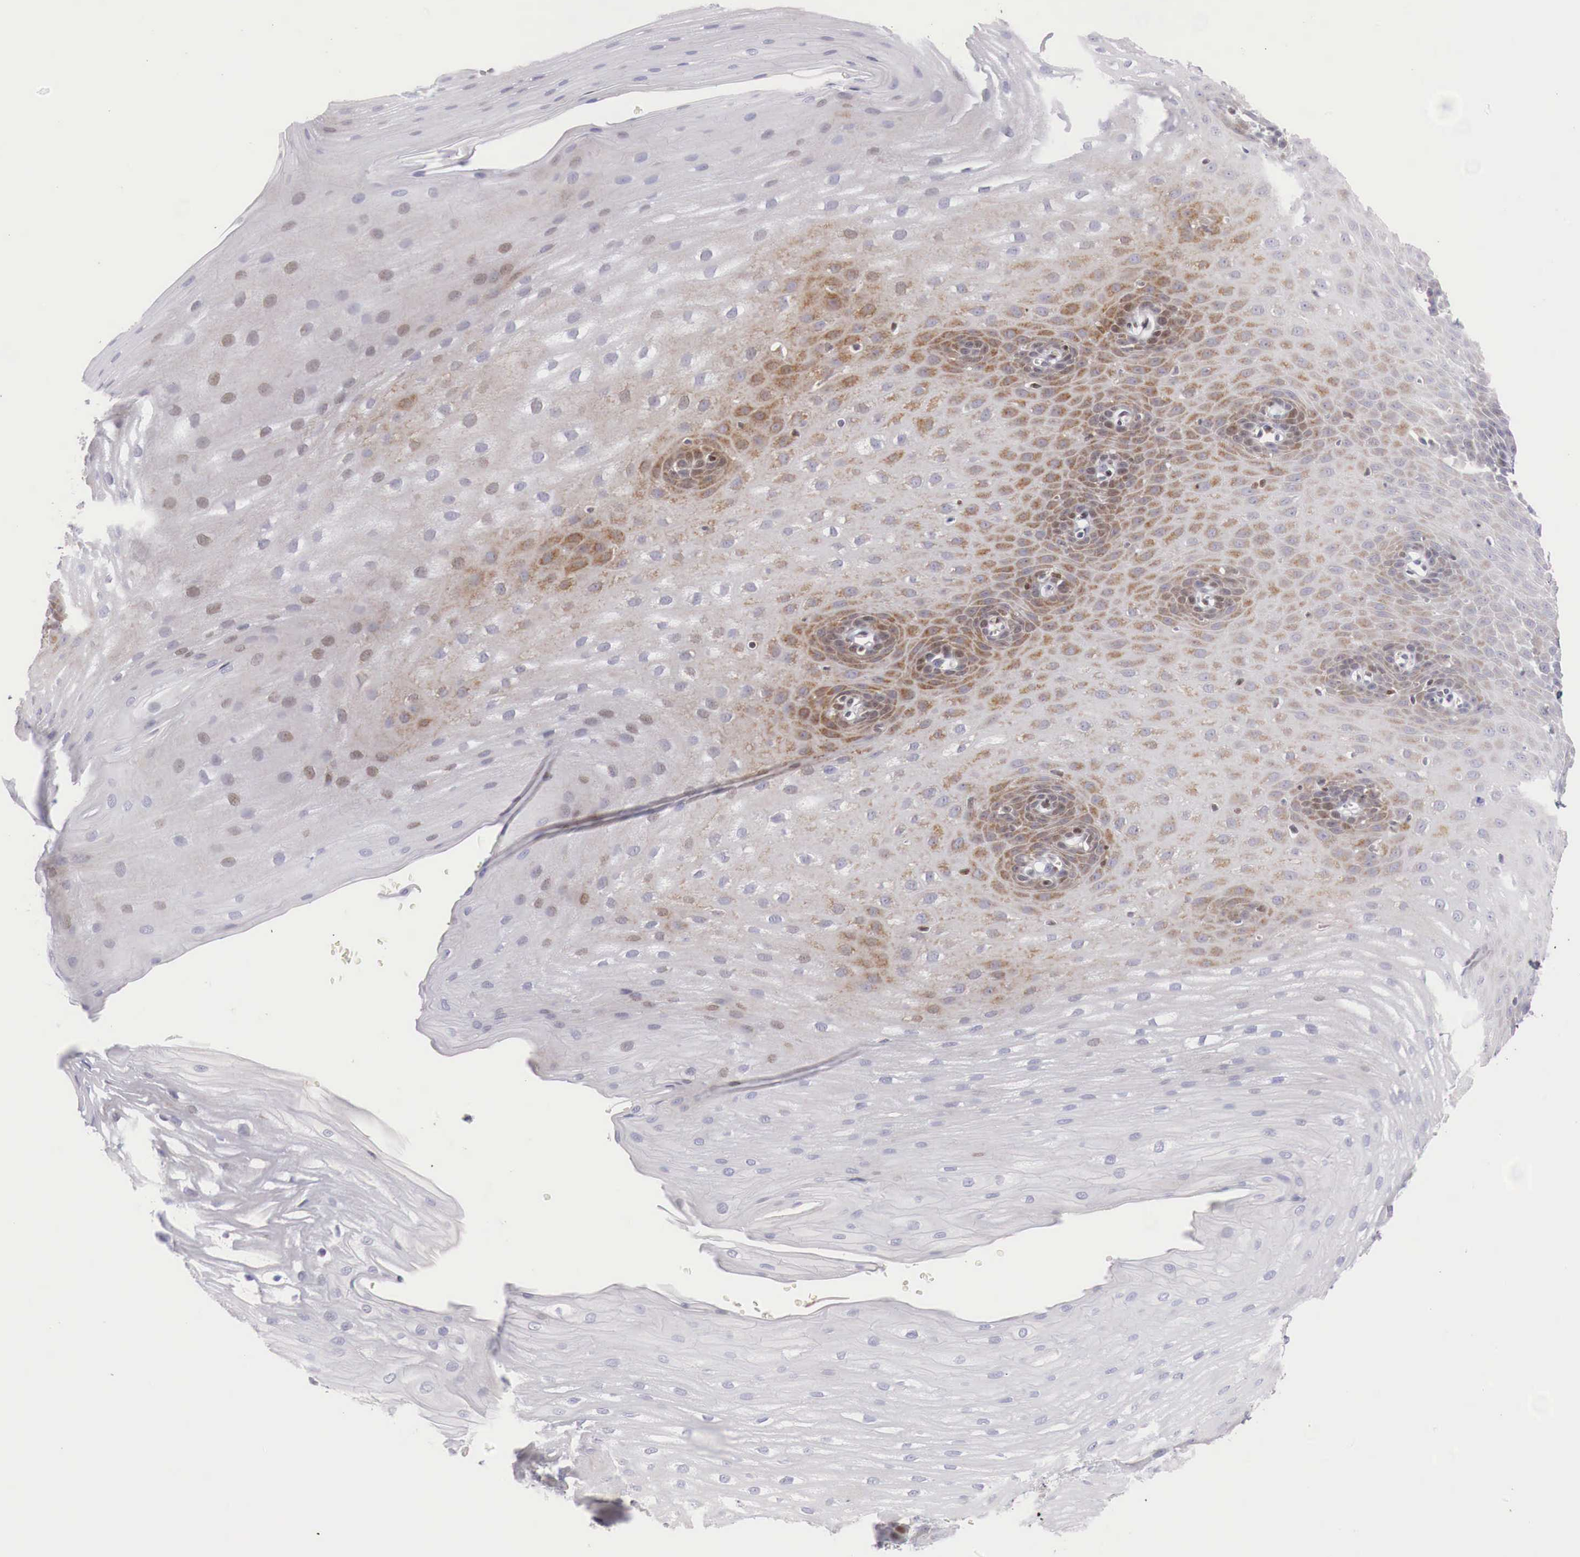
{"staining": {"intensity": "moderate", "quantity": "25%-75%", "location": "cytoplasmic/membranous"}, "tissue": "esophagus", "cell_type": "Squamous epithelial cells", "image_type": "normal", "snomed": [{"axis": "morphology", "description": "Normal tissue, NOS"}, {"axis": "topography", "description": "Esophagus"}], "caption": "The immunohistochemical stain highlights moderate cytoplasmic/membranous positivity in squamous epithelial cells of unremarkable esophagus. (DAB (3,3'-diaminobenzidine) IHC with brightfield microscopy, high magnification).", "gene": "CLCN5", "patient": {"sex": "male", "age": 70}}